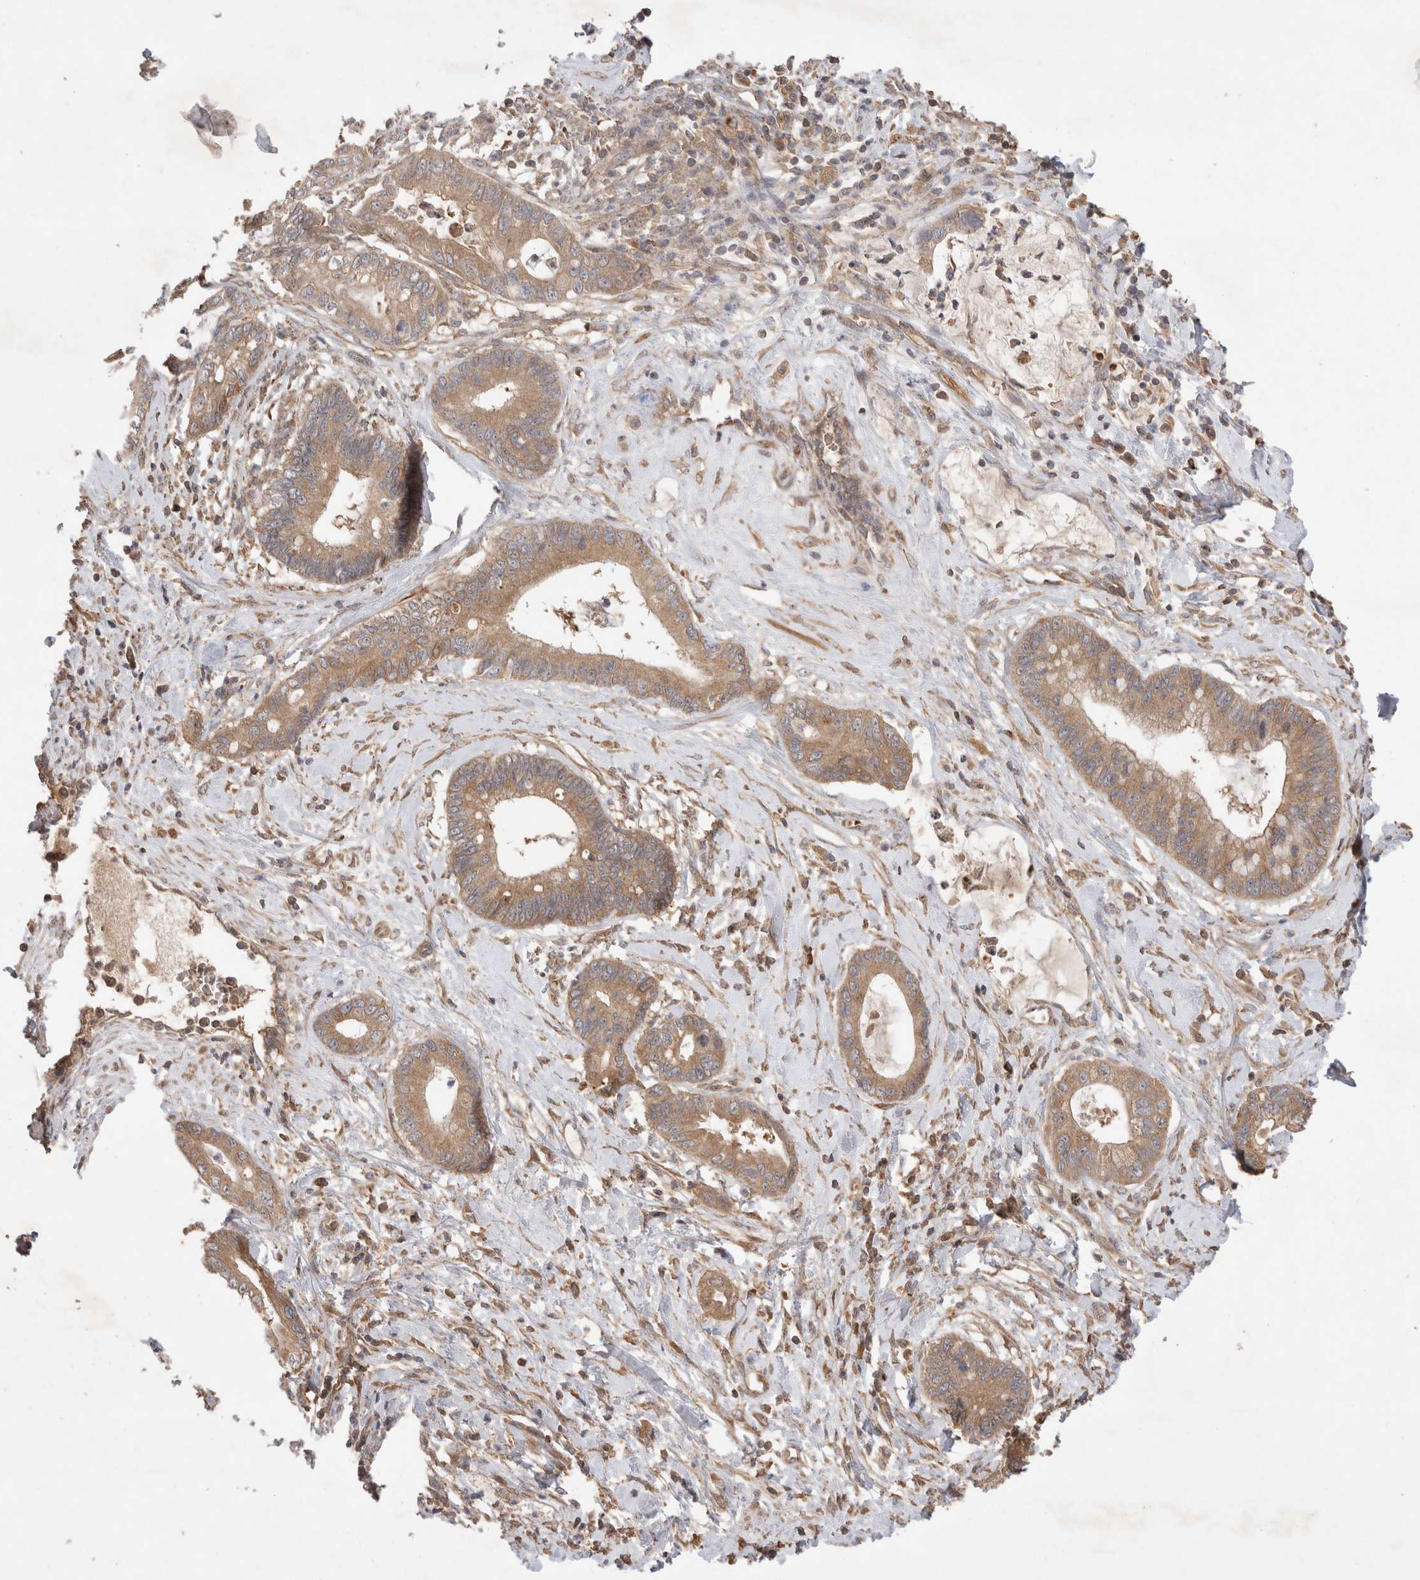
{"staining": {"intensity": "moderate", "quantity": ">75%", "location": "cytoplasmic/membranous"}, "tissue": "cervical cancer", "cell_type": "Tumor cells", "image_type": "cancer", "snomed": [{"axis": "morphology", "description": "Adenocarcinoma, NOS"}, {"axis": "topography", "description": "Cervix"}], "caption": "This photomicrograph shows immunohistochemistry (IHC) staining of human cervical cancer, with medium moderate cytoplasmic/membranous expression in about >75% of tumor cells.", "gene": "FAM221A", "patient": {"sex": "female", "age": 44}}